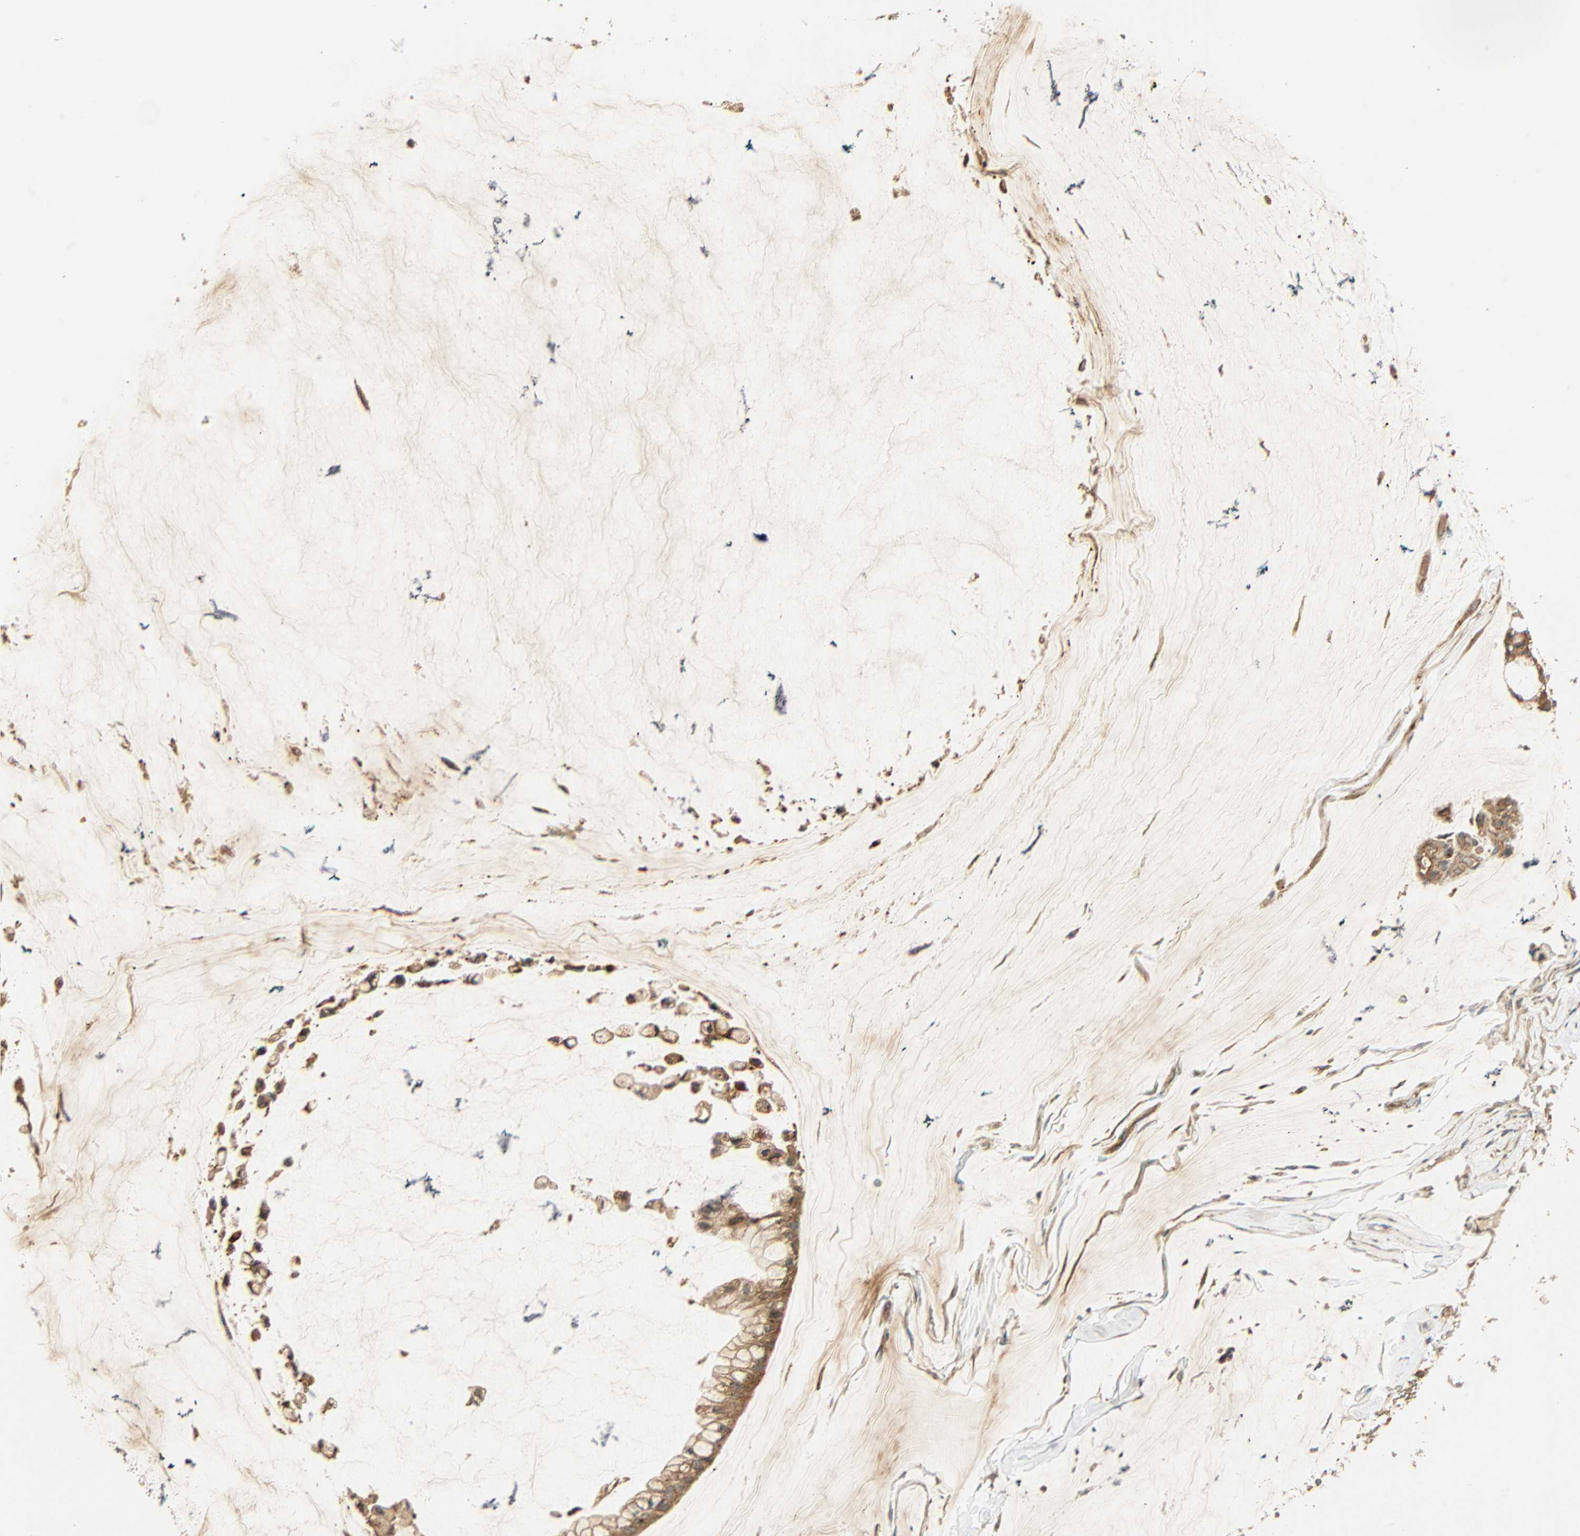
{"staining": {"intensity": "moderate", "quantity": ">75%", "location": "cytoplasmic/membranous"}, "tissue": "ovarian cancer", "cell_type": "Tumor cells", "image_type": "cancer", "snomed": [{"axis": "morphology", "description": "Cystadenocarcinoma, mucinous, NOS"}, {"axis": "topography", "description": "Ovary"}], "caption": "An immunohistochemistry micrograph of neoplastic tissue is shown. Protein staining in brown shows moderate cytoplasmic/membranous positivity in ovarian mucinous cystadenocarcinoma within tumor cells.", "gene": "GALK1", "patient": {"sex": "female", "age": 39}}